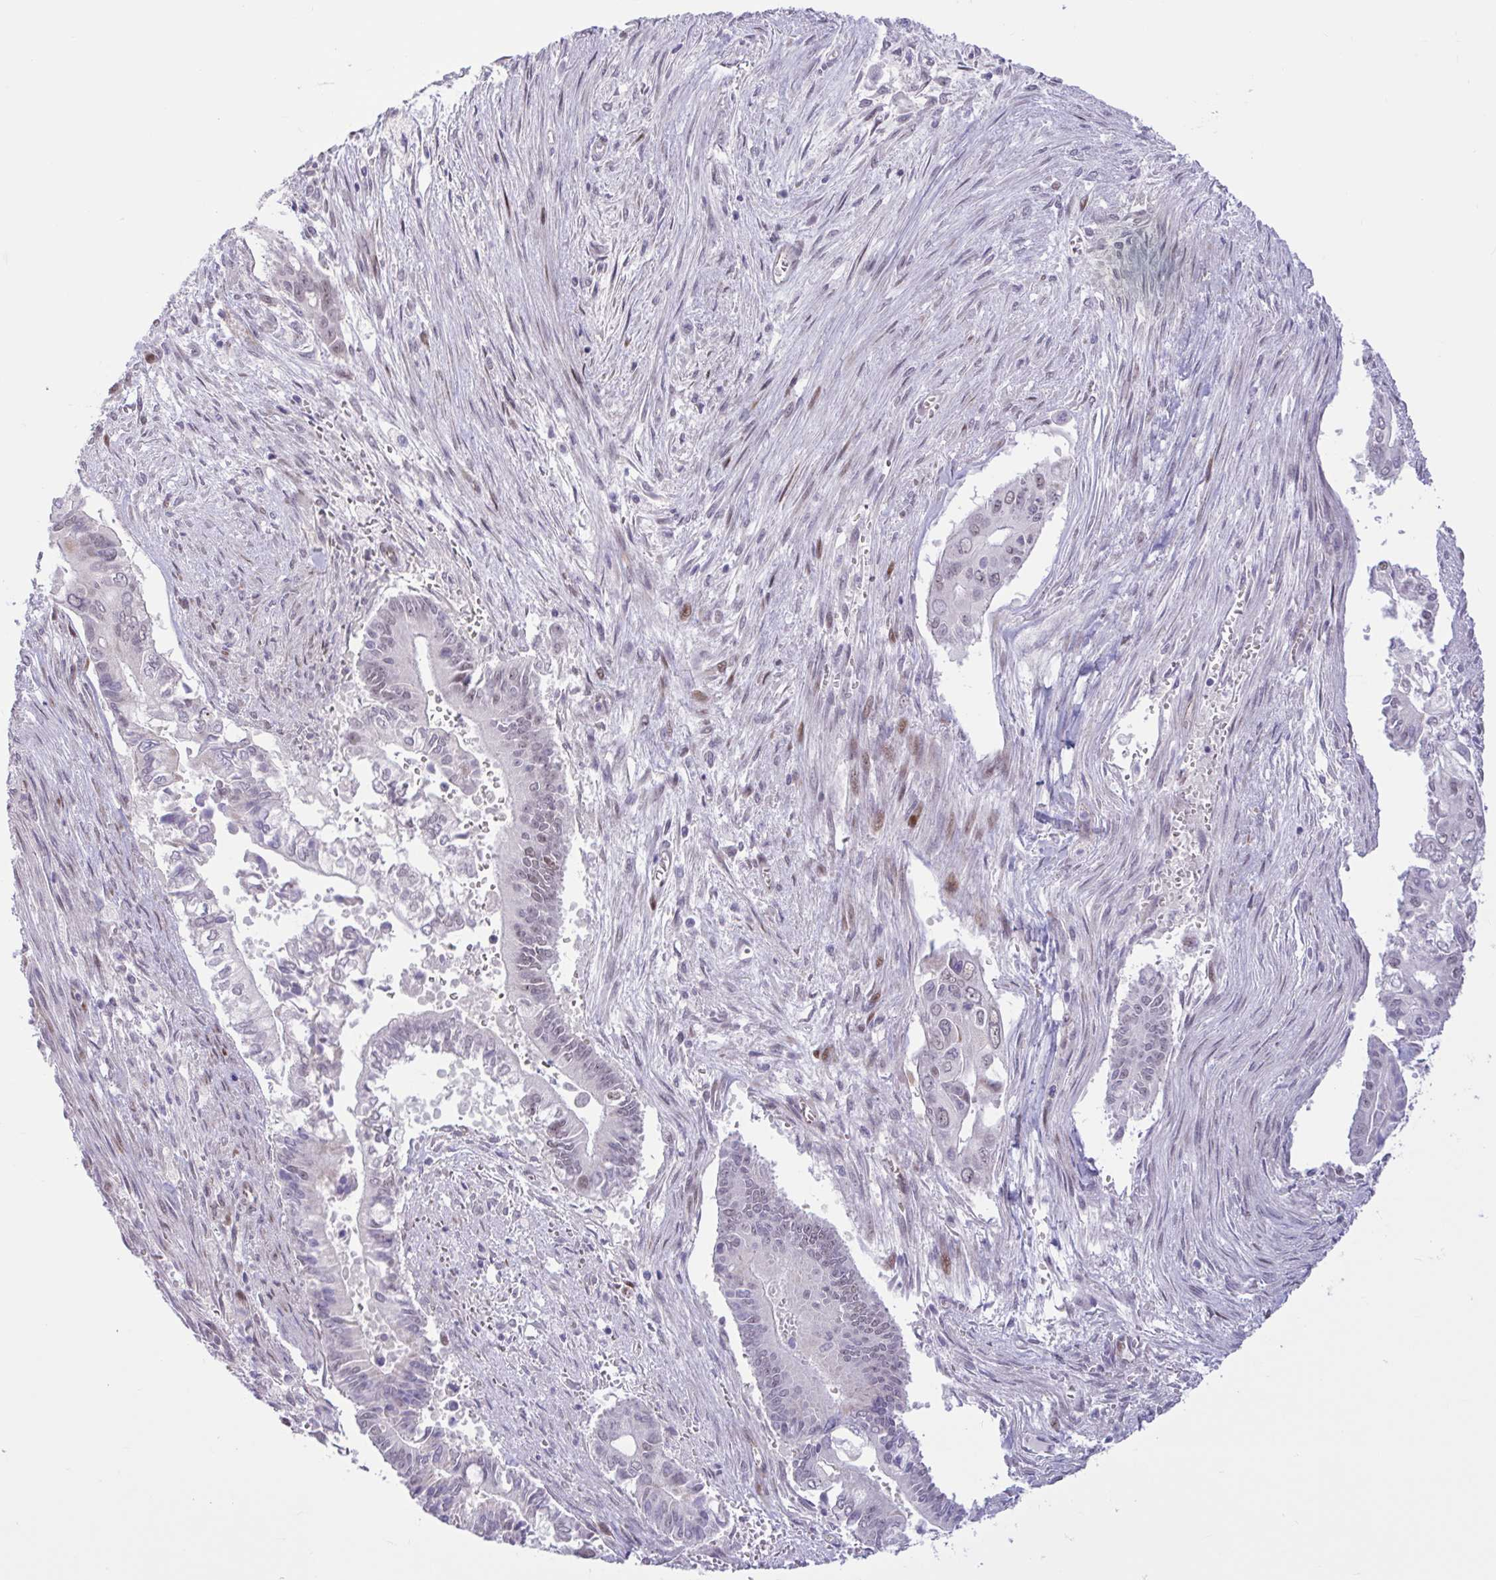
{"staining": {"intensity": "moderate", "quantity": "25%-75%", "location": "cytoplasmic/membranous,nuclear"}, "tissue": "pancreatic cancer", "cell_type": "Tumor cells", "image_type": "cancer", "snomed": [{"axis": "morphology", "description": "Adenocarcinoma, NOS"}, {"axis": "topography", "description": "Pancreas"}], "caption": "Tumor cells exhibit medium levels of moderate cytoplasmic/membranous and nuclear expression in about 25%-75% of cells in pancreatic cancer. The staining is performed using DAB (3,3'-diaminobenzidine) brown chromogen to label protein expression. The nuclei are counter-stained blue using hematoxylin.", "gene": "RBL1", "patient": {"sex": "male", "age": 68}}